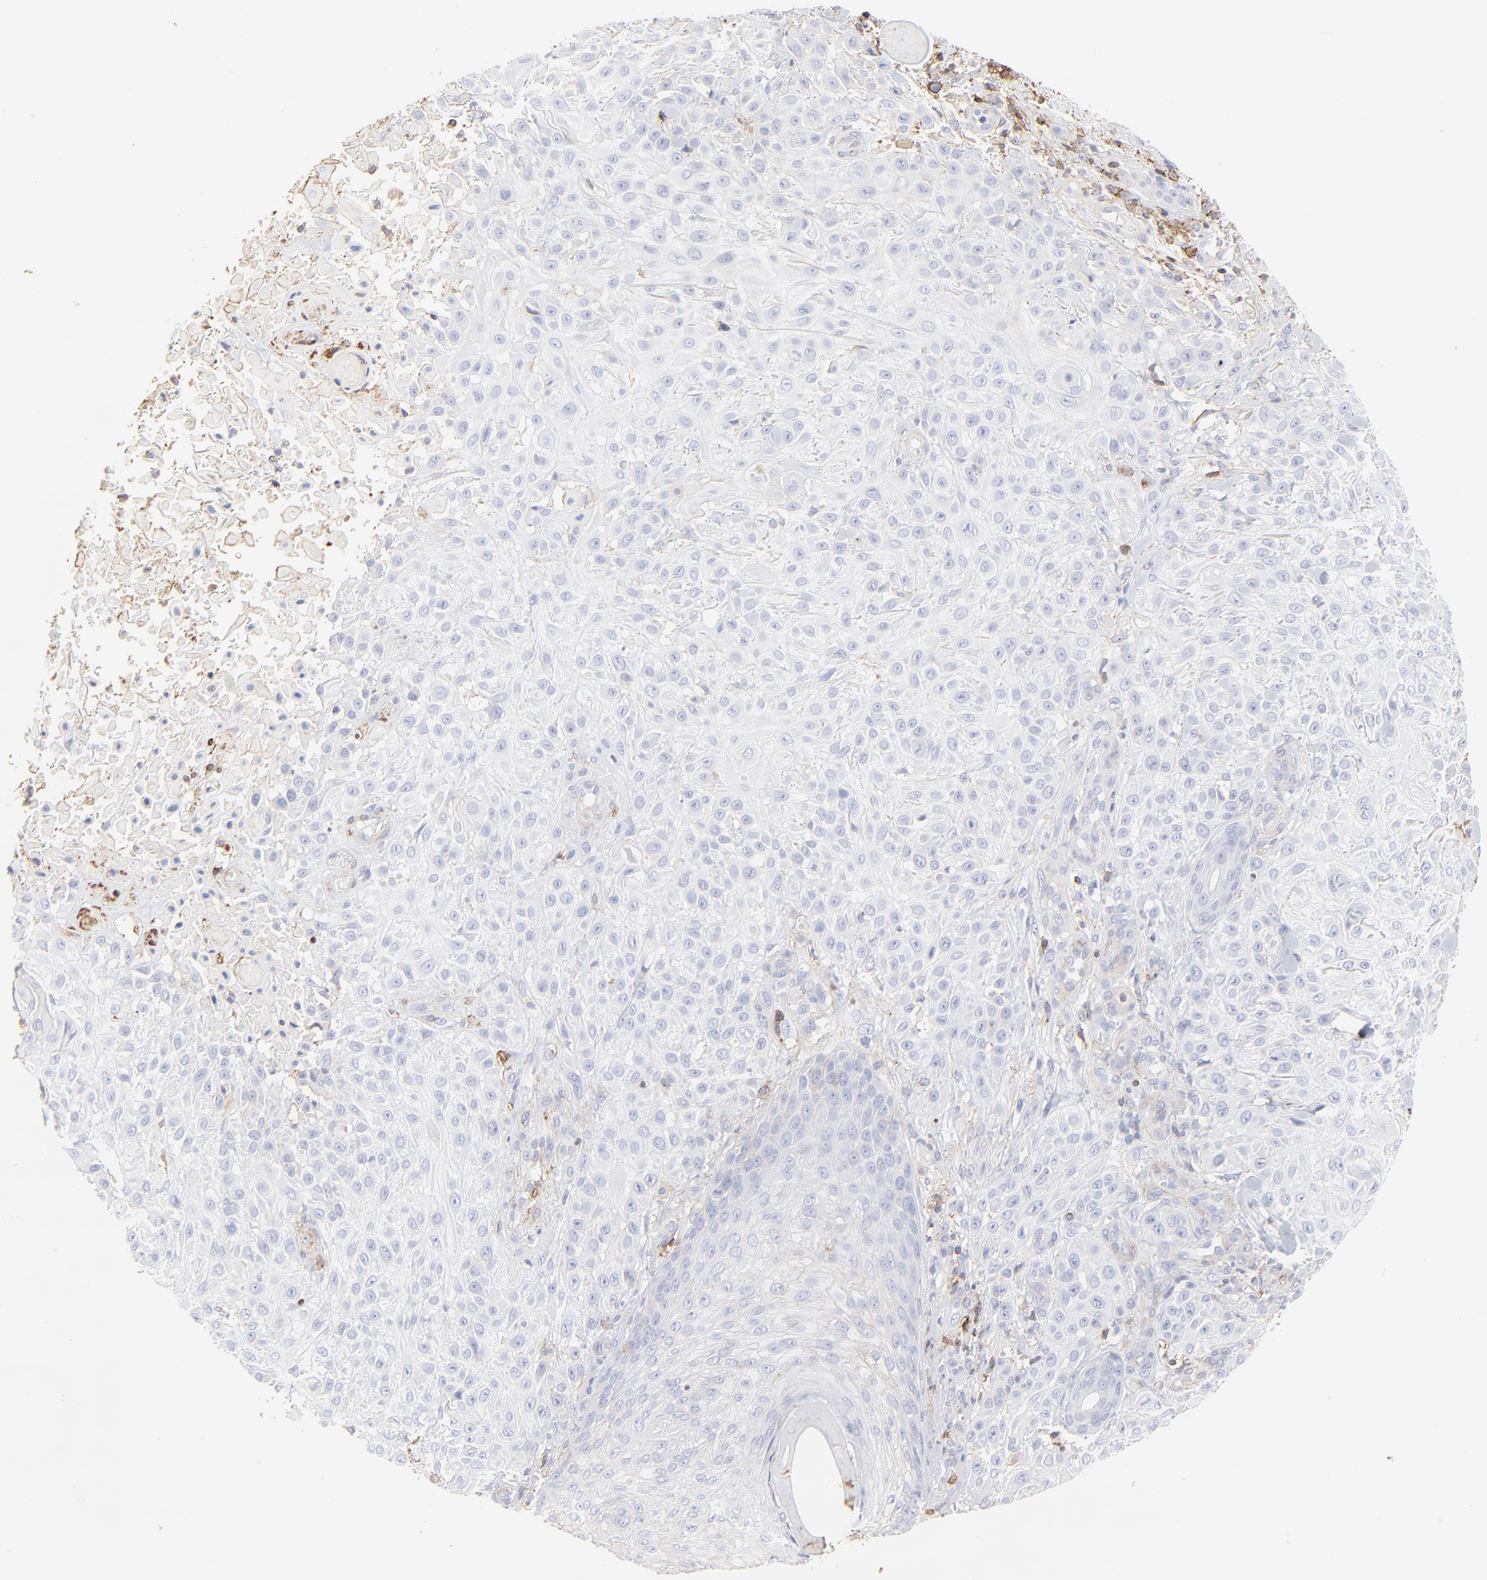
{"staining": {"intensity": "negative", "quantity": "none", "location": "none"}, "tissue": "skin cancer", "cell_type": "Tumor cells", "image_type": "cancer", "snomed": [{"axis": "morphology", "description": "Squamous cell carcinoma, NOS"}, {"axis": "topography", "description": "Skin"}], "caption": "This is a photomicrograph of immunohistochemistry (IHC) staining of skin cancer, which shows no expression in tumor cells. (DAB (3,3'-diaminobenzidine) IHC visualized using brightfield microscopy, high magnification).", "gene": "ANXA6", "patient": {"sex": "female", "age": 42}}